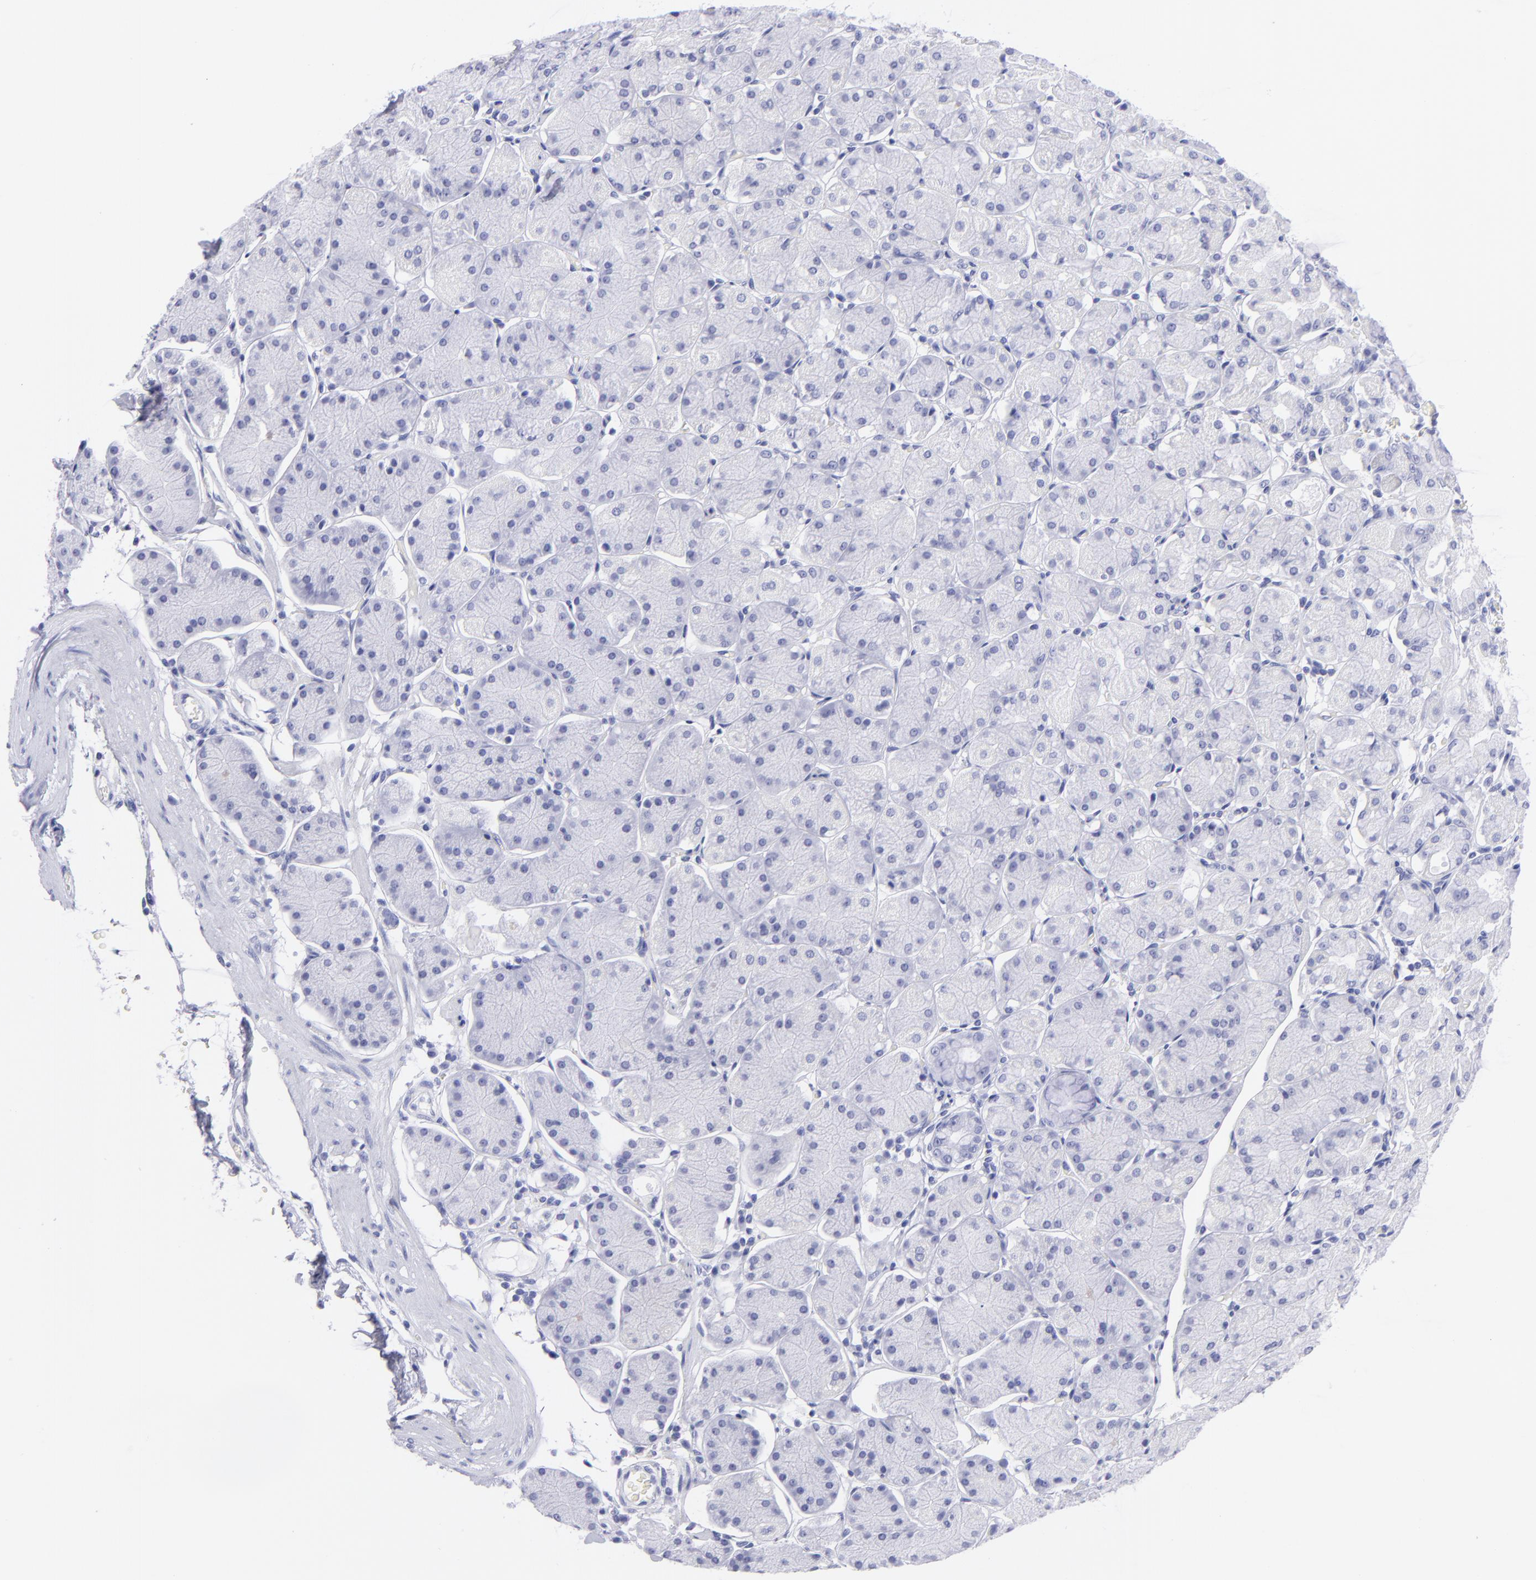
{"staining": {"intensity": "negative", "quantity": "none", "location": "none"}, "tissue": "stomach", "cell_type": "Glandular cells", "image_type": "normal", "snomed": [{"axis": "morphology", "description": "Normal tissue, NOS"}, {"axis": "topography", "description": "Stomach, upper"}, {"axis": "topography", "description": "Stomach"}], "caption": "IHC histopathology image of unremarkable human stomach stained for a protein (brown), which exhibits no positivity in glandular cells.", "gene": "PIP", "patient": {"sex": "male", "age": 76}}